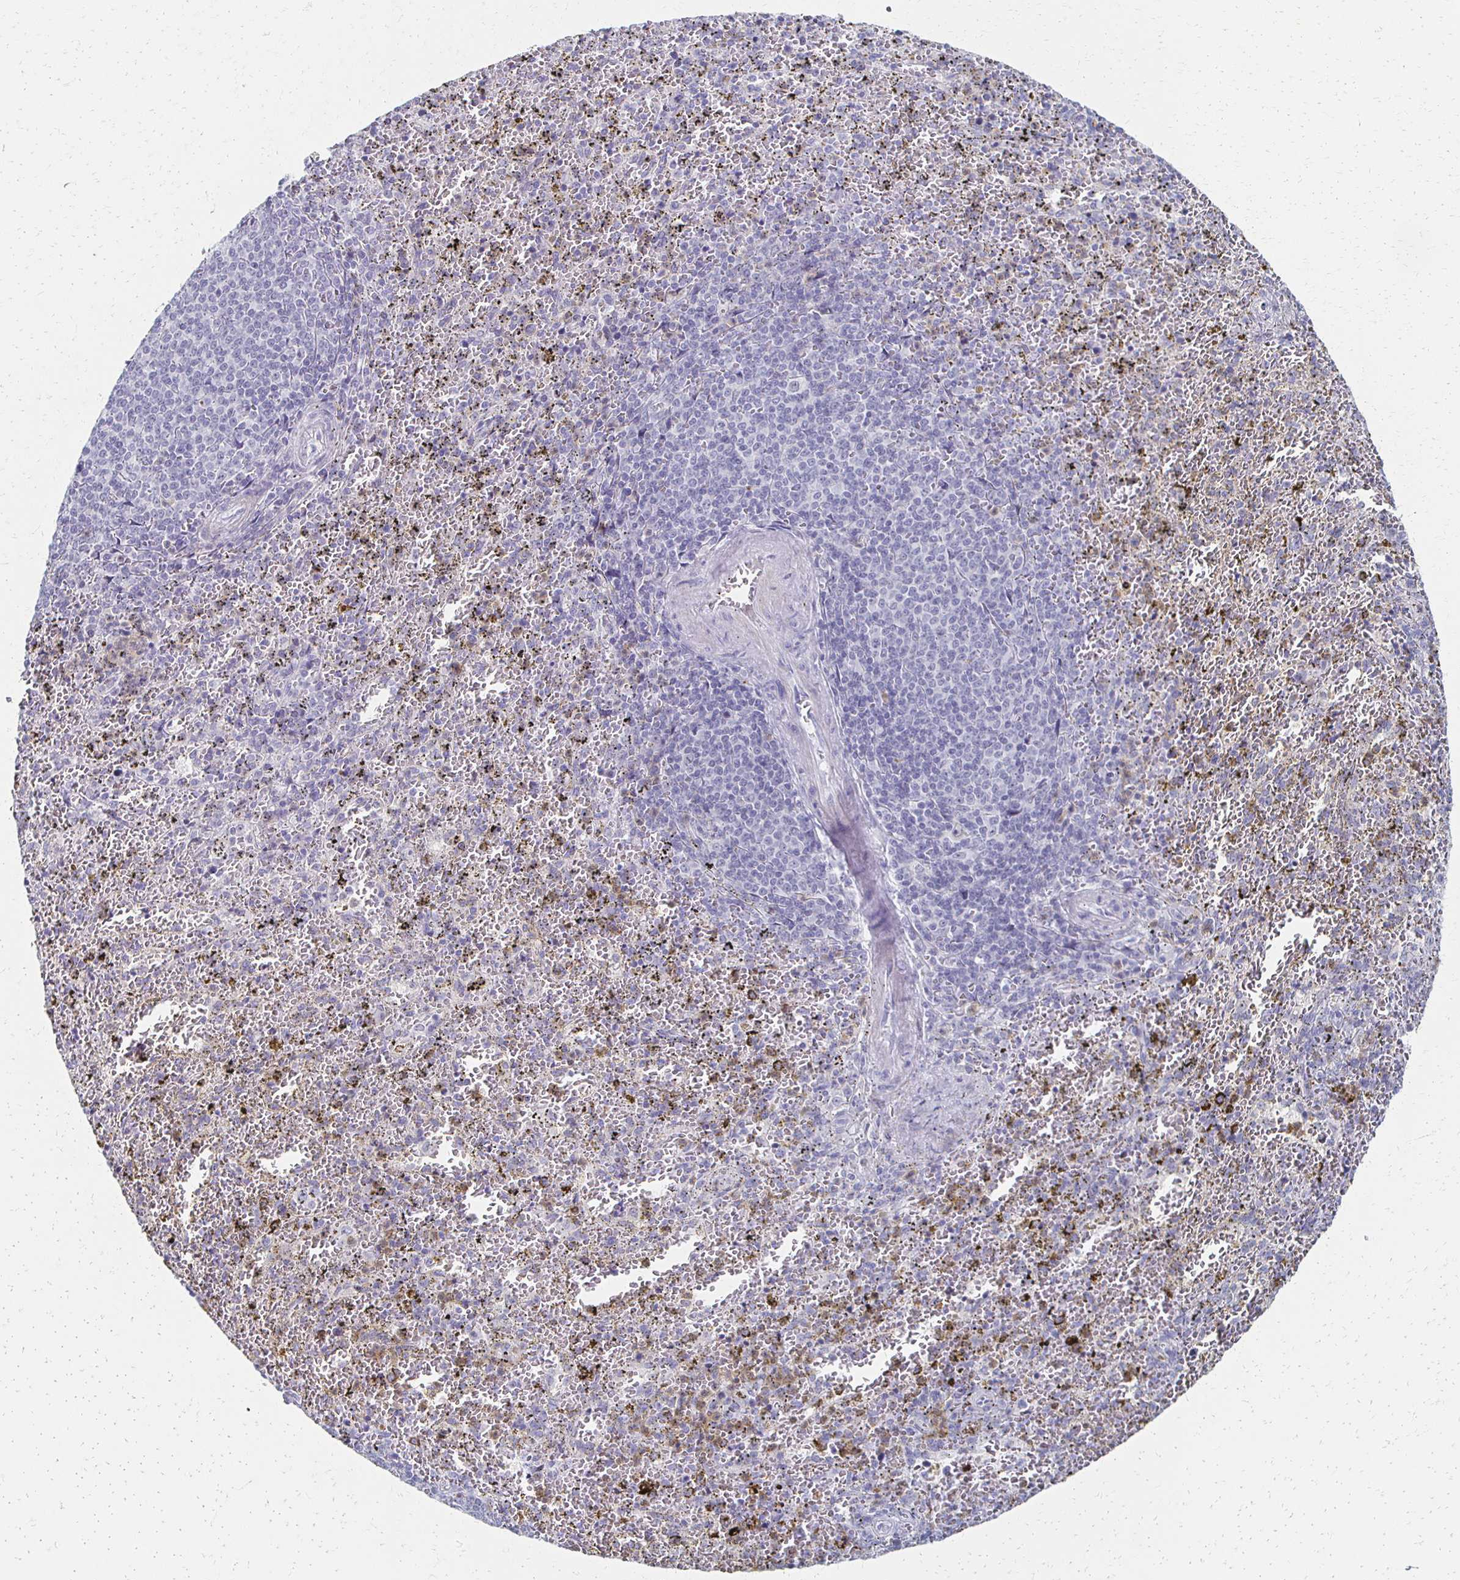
{"staining": {"intensity": "strong", "quantity": "<25%", "location": "cytoplasmic/membranous"}, "tissue": "spleen", "cell_type": "Cells in red pulp", "image_type": "normal", "snomed": [{"axis": "morphology", "description": "Normal tissue, NOS"}, {"axis": "topography", "description": "Spleen"}], "caption": "Protein staining of unremarkable spleen exhibits strong cytoplasmic/membranous expression in approximately <25% of cells in red pulp. Ihc stains the protein of interest in brown and the nuclei are stained blue.", "gene": "CXCR2", "patient": {"sex": "female", "age": 50}}